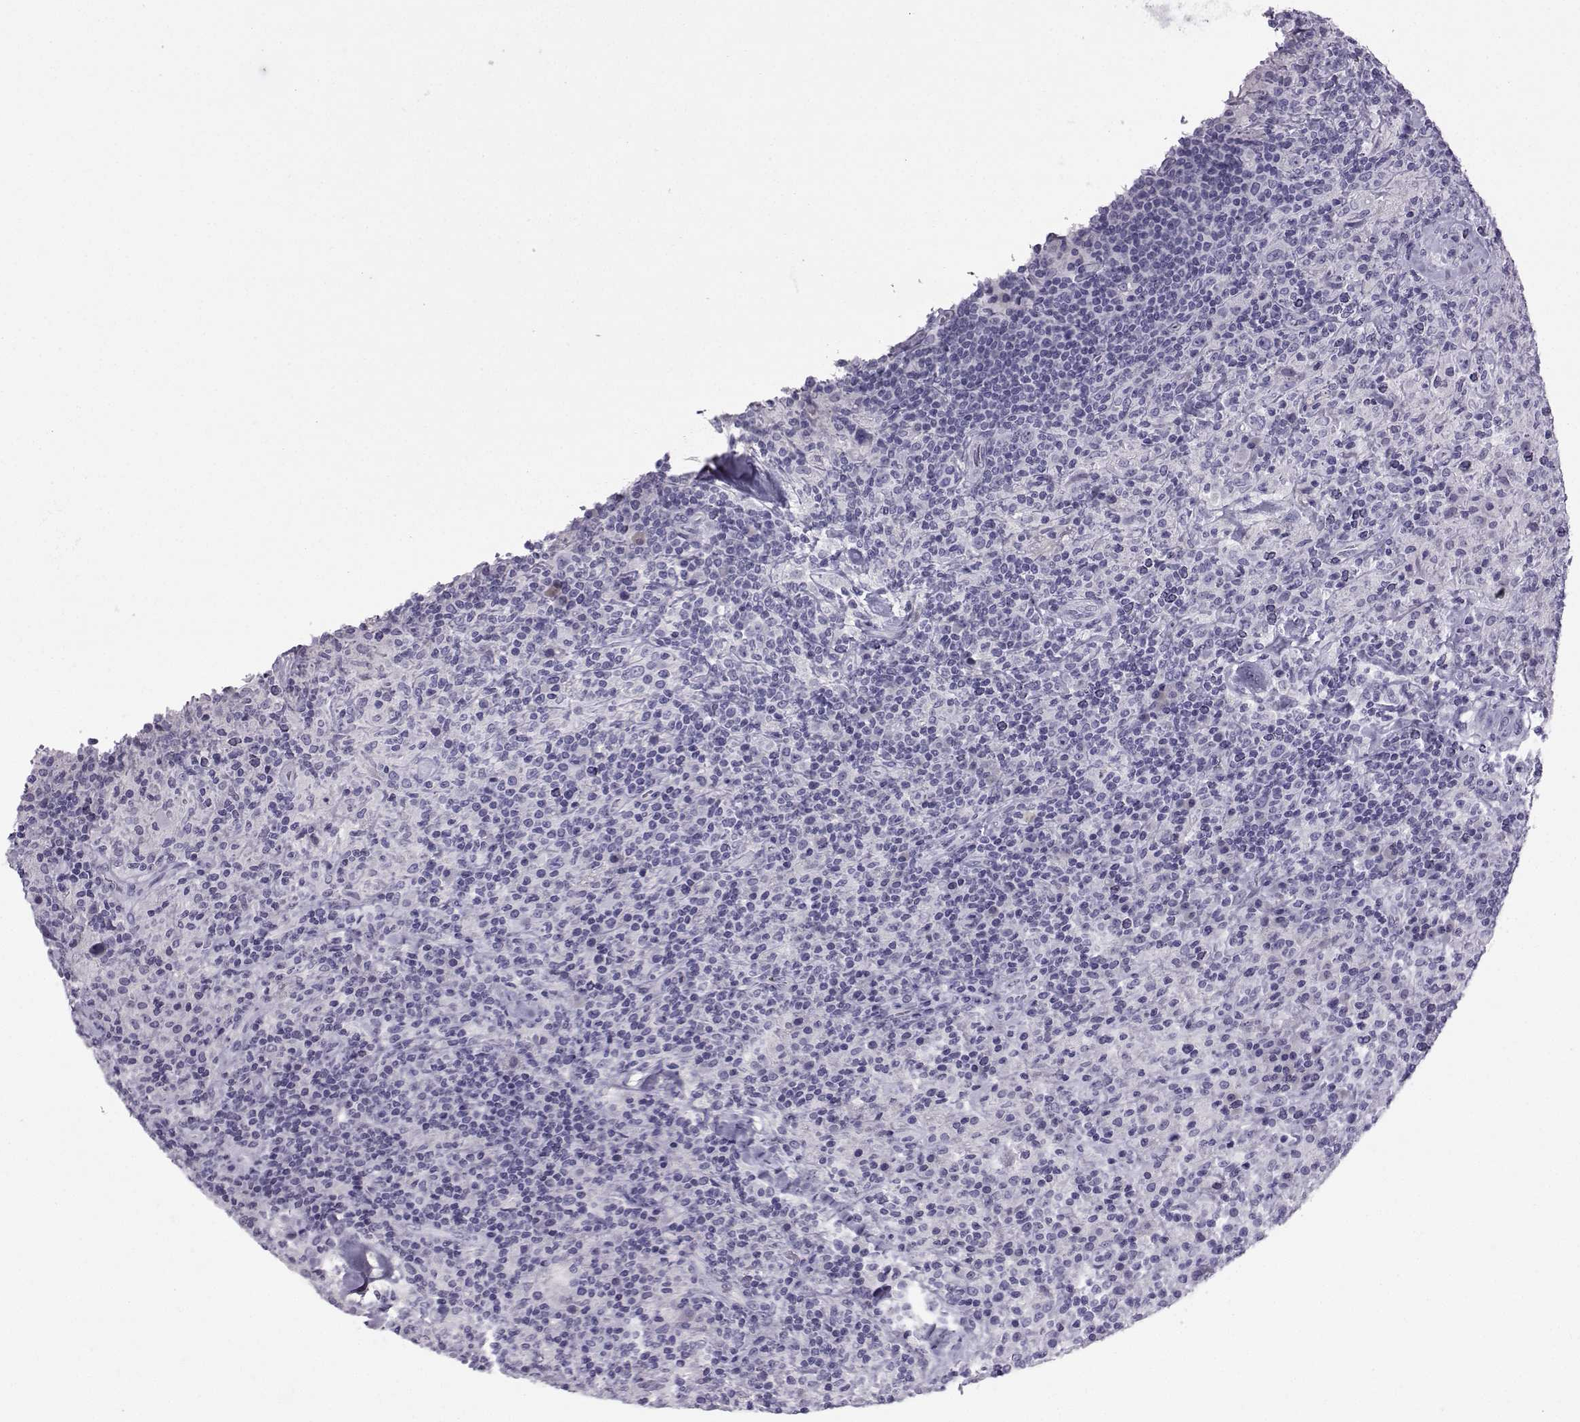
{"staining": {"intensity": "negative", "quantity": "none", "location": "none"}, "tissue": "lymphoma", "cell_type": "Tumor cells", "image_type": "cancer", "snomed": [{"axis": "morphology", "description": "Hodgkin's disease, NOS"}, {"axis": "topography", "description": "Lymph node"}], "caption": "Immunohistochemical staining of Hodgkin's disease shows no significant expression in tumor cells. Nuclei are stained in blue.", "gene": "ARMC2", "patient": {"sex": "male", "age": 70}}